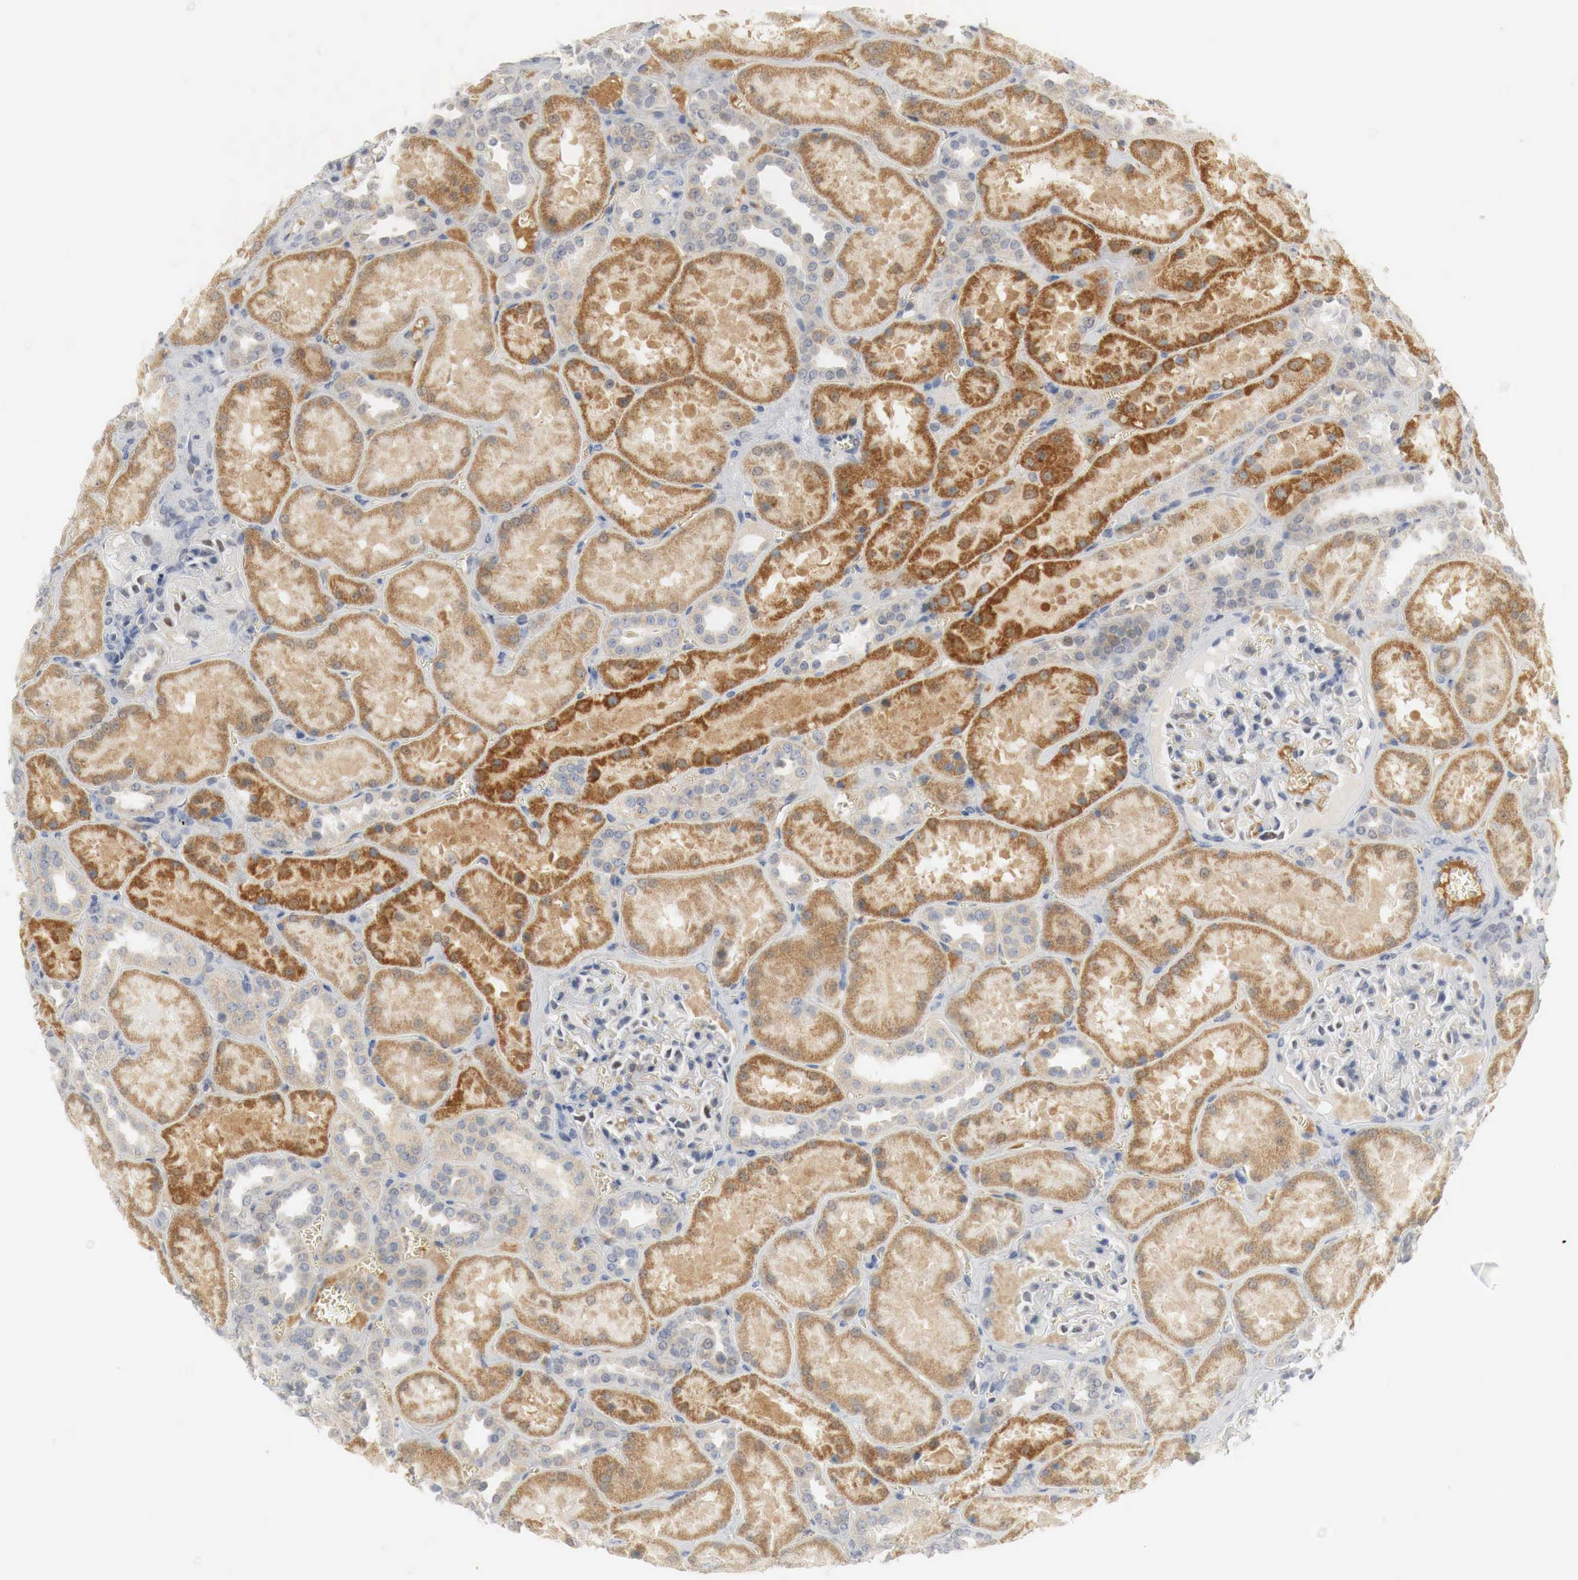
{"staining": {"intensity": "moderate", "quantity": "<25%", "location": "cytoplasmic/membranous,nuclear"}, "tissue": "kidney", "cell_type": "Cells in glomeruli", "image_type": "normal", "snomed": [{"axis": "morphology", "description": "Normal tissue, NOS"}, {"axis": "topography", "description": "Kidney"}], "caption": "Unremarkable kidney demonstrates moderate cytoplasmic/membranous,nuclear positivity in approximately <25% of cells in glomeruli.", "gene": "MYC", "patient": {"sex": "female", "age": 52}}